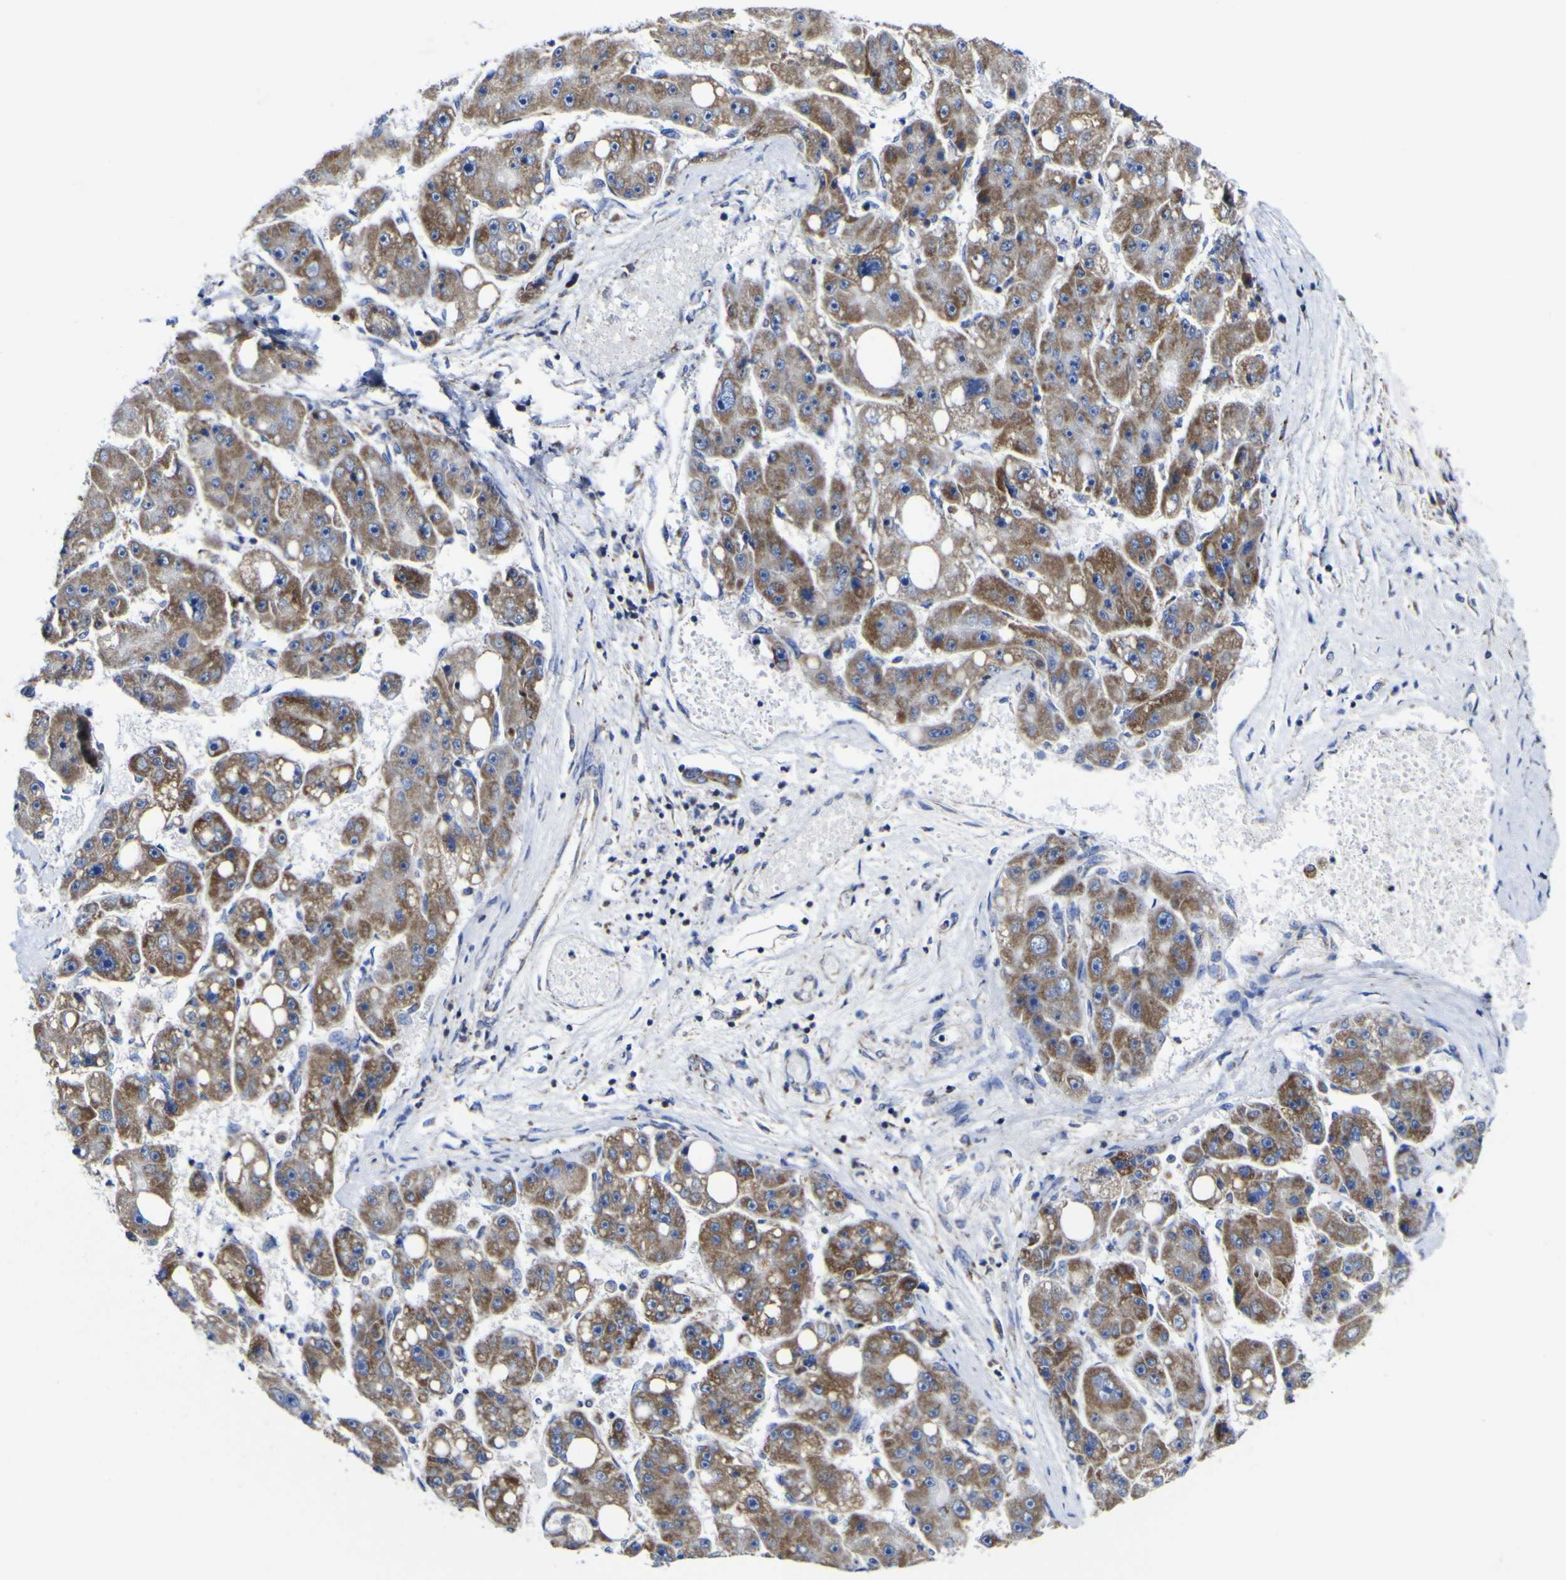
{"staining": {"intensity": "moderate", "quantity": ">75%", "location": "cytoplasmic/membranous"}, "tissue": "liver cancer", "cell_type": "Tumor cells", "image_type": "cancer", "snomed": [{"axis": "morphology", "description": "Carcinoma, Hepatocellular, NOS"}, {"axis": "topography", "description": "Liver"}], "caption": "Liver cancer stained with DAB immunohistochemistry (IHC) displays medium levels of moderate cytoplasmic/membranous staining in about >75% of tumor cells.", "gene": "CCDC90B", "patient": {"sex": "female", "age": 61}}